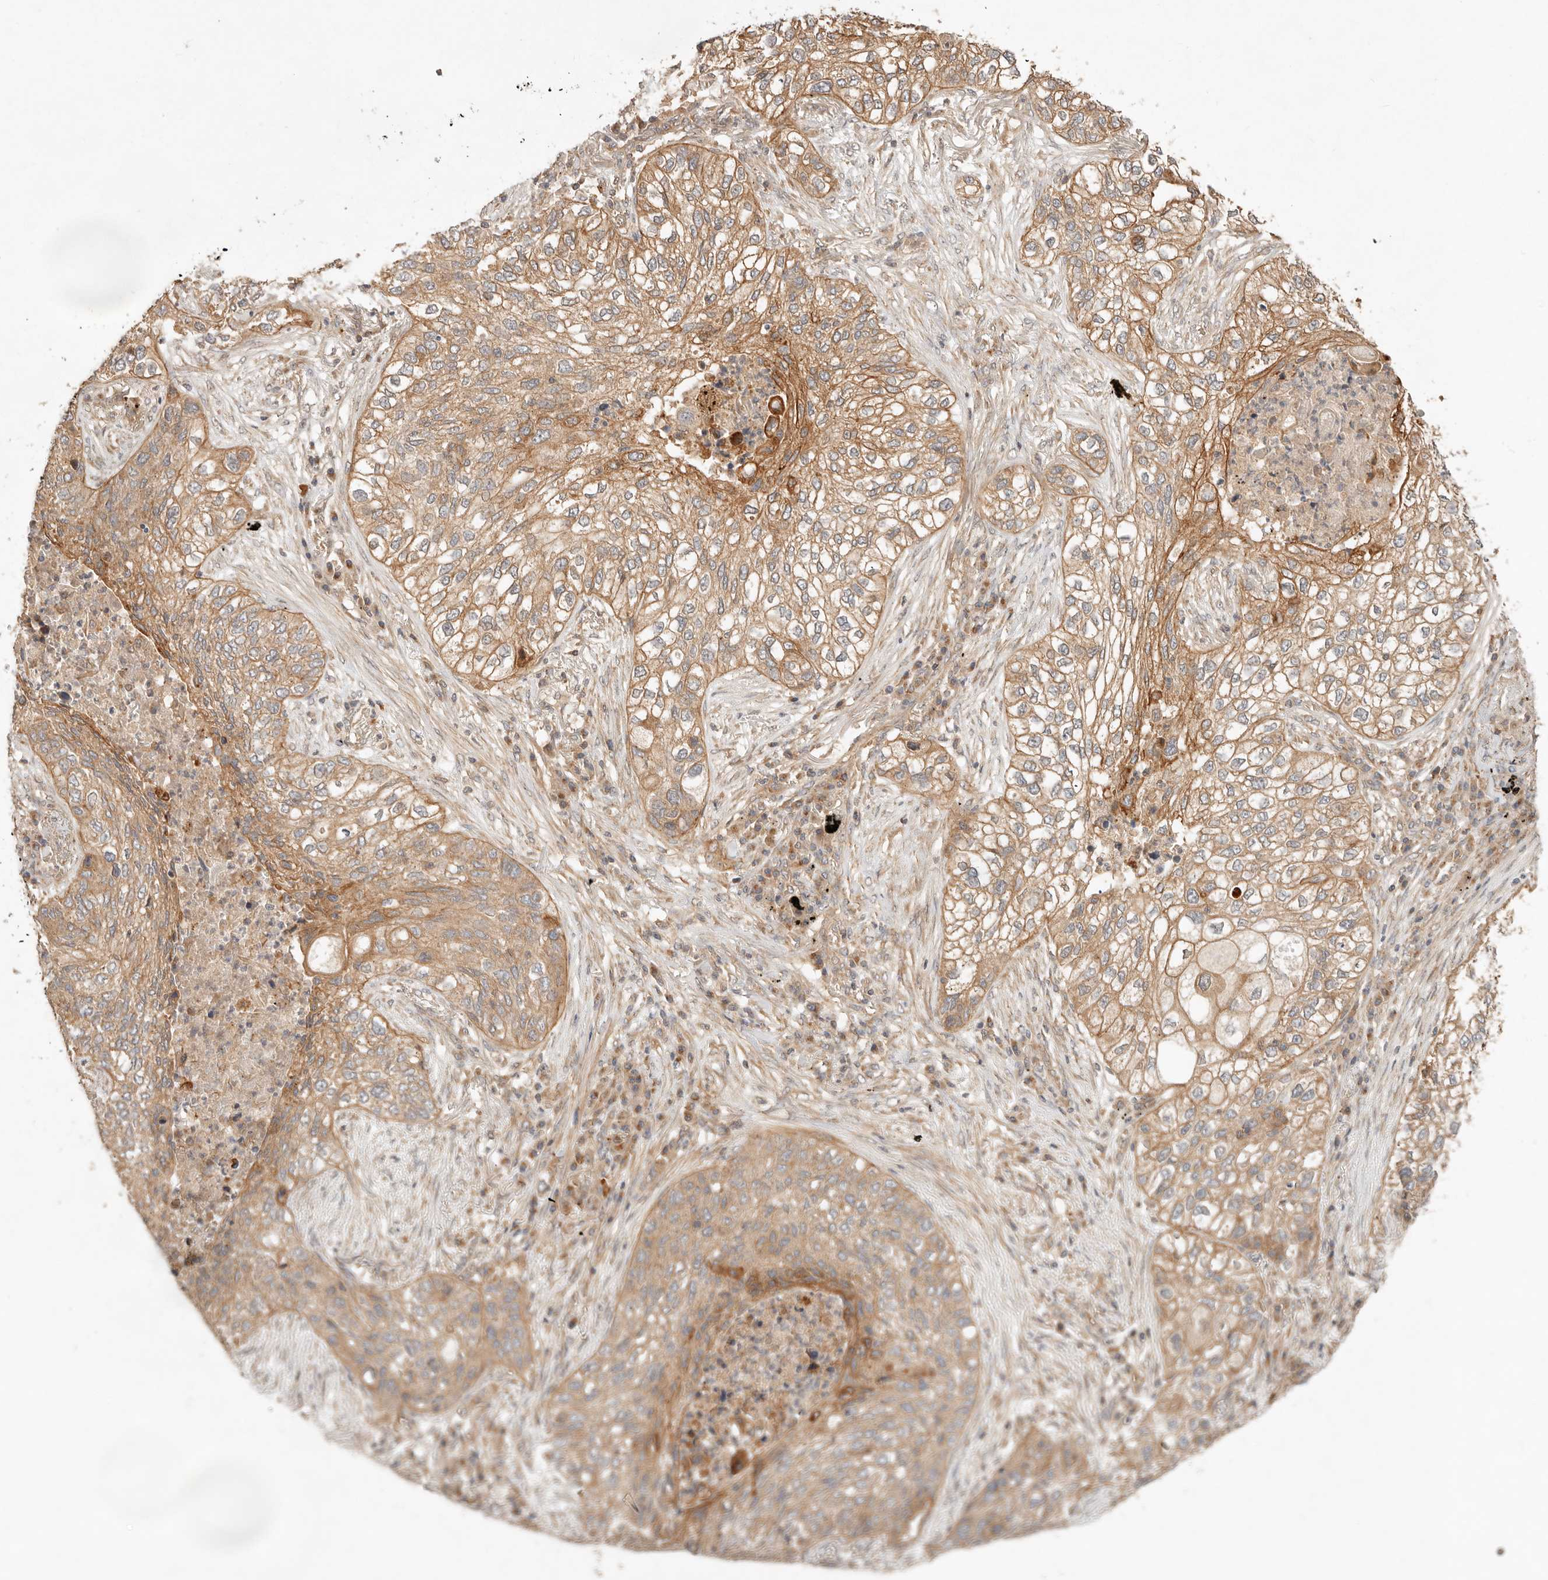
{"staining": {"intensity": "moderate", "quantity": ">75%", "location": "cytoplasmic/membranous"}, "tissue": "lung cancer", "cell_type": "Tumor cells", "image_type": "cancer", "snomed": [{"axis": "morphology", "description": "Squamous cell carcinoma, NOS"}, {"axis": "topography", "description": "Lung"}], "caption": "Brown immunohistochemical staining in lung squamous cell carcinoma reveals moderate cytoplasmic/membranous staining in about >75% of tumor cells.", "gene": "HECTD3", "patient": {"sex": "female", "age": 63}}